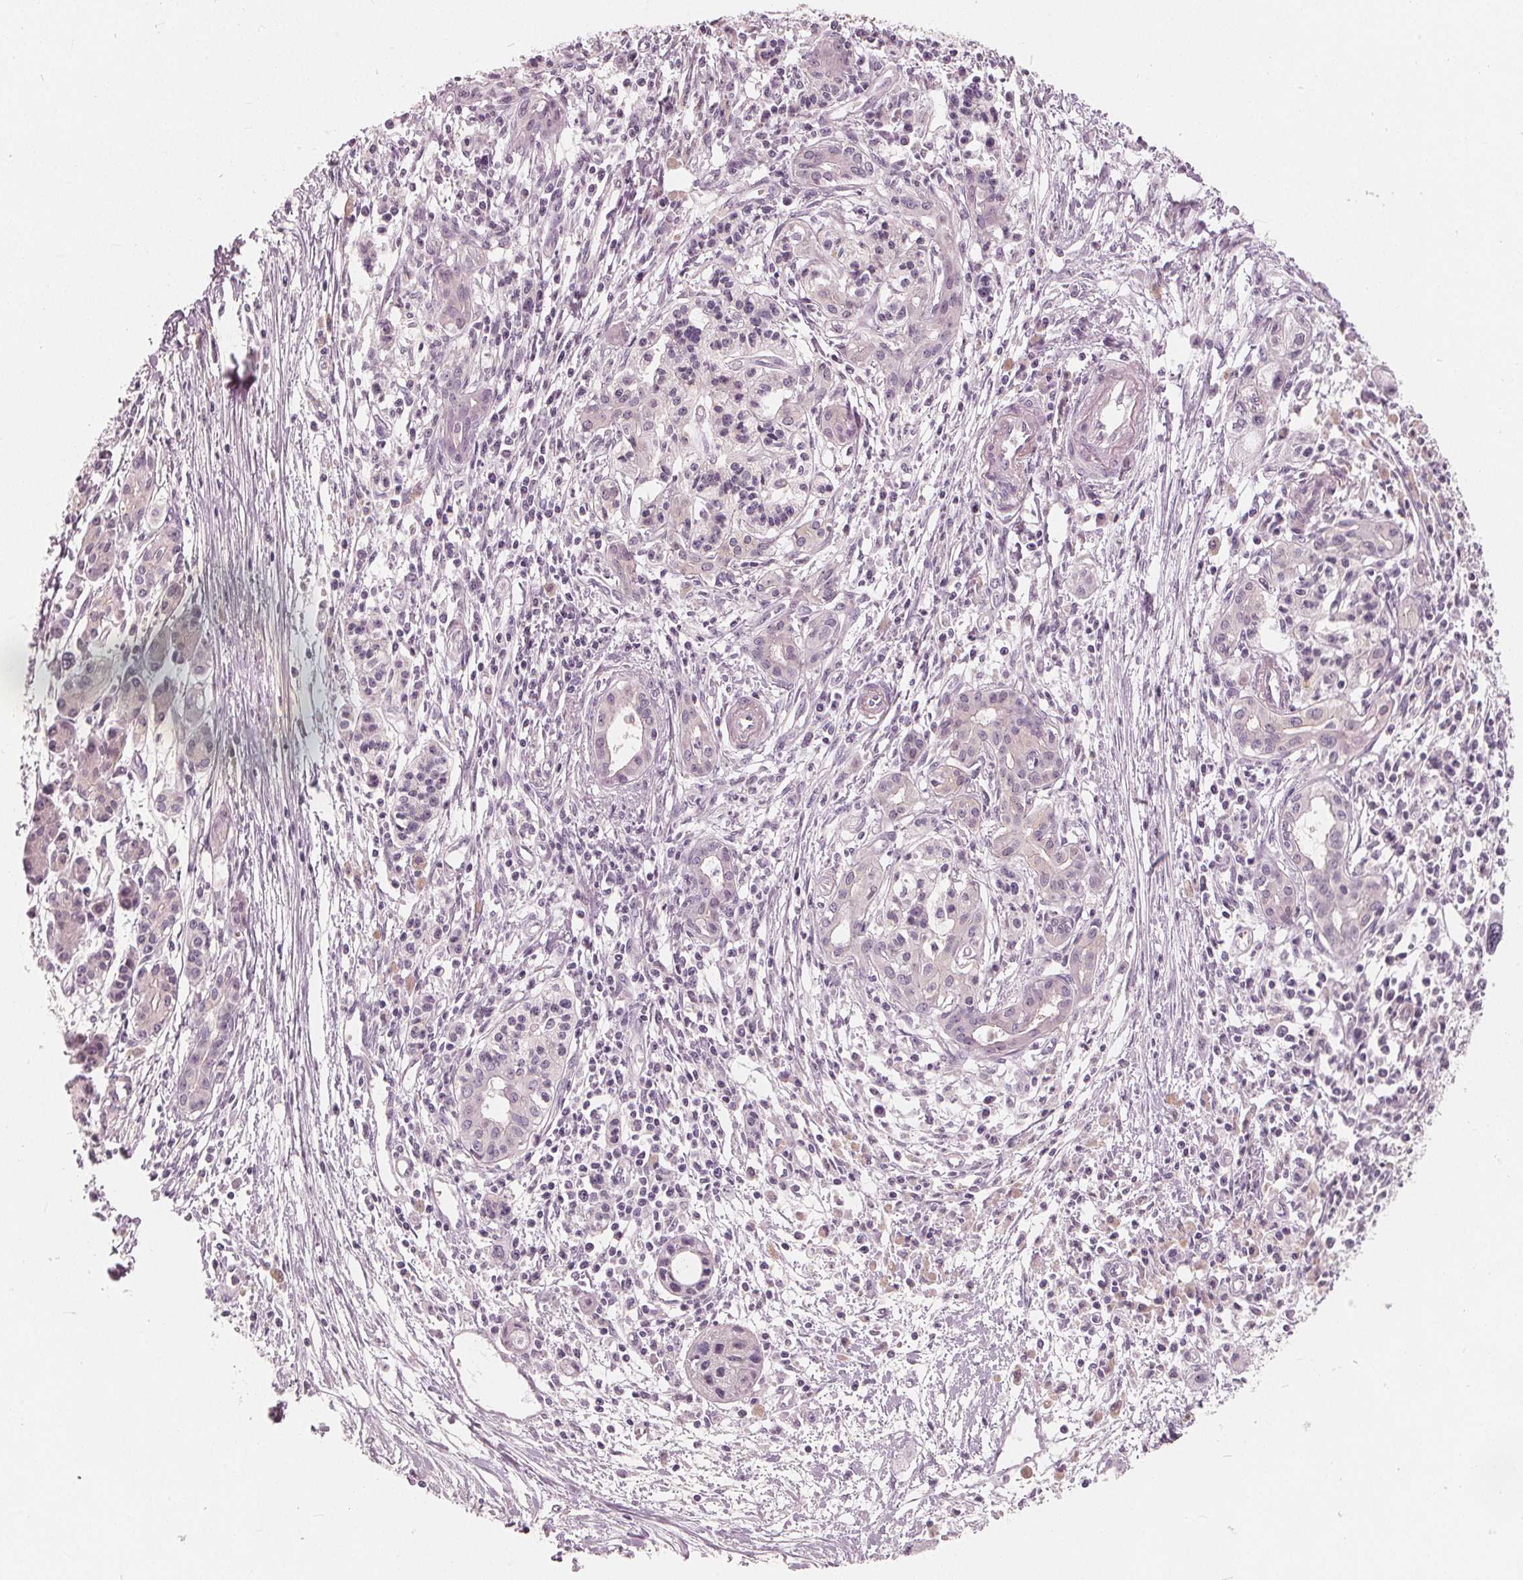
{"staining": {"intensity": "negative", "quantity": "none", "location": "none"}, "tissue": "pancreatic cancer", "cell_type": "Tumor cells", "image_type": "cancer", "snomed": [{"axis": "morphology", "description": "Adenocarcinoma, NOS"}, {"axis": "topography", "description": "Pancreas"}], "caption": "Immunohistochemistry micrograph of pancreatic cancer (adenocarcinoma) stained for a protein (brown), which demonstrates no positivity in tumor cells.", "gene": "SAT2", "patient": {"sex": "female", "age": 61}}